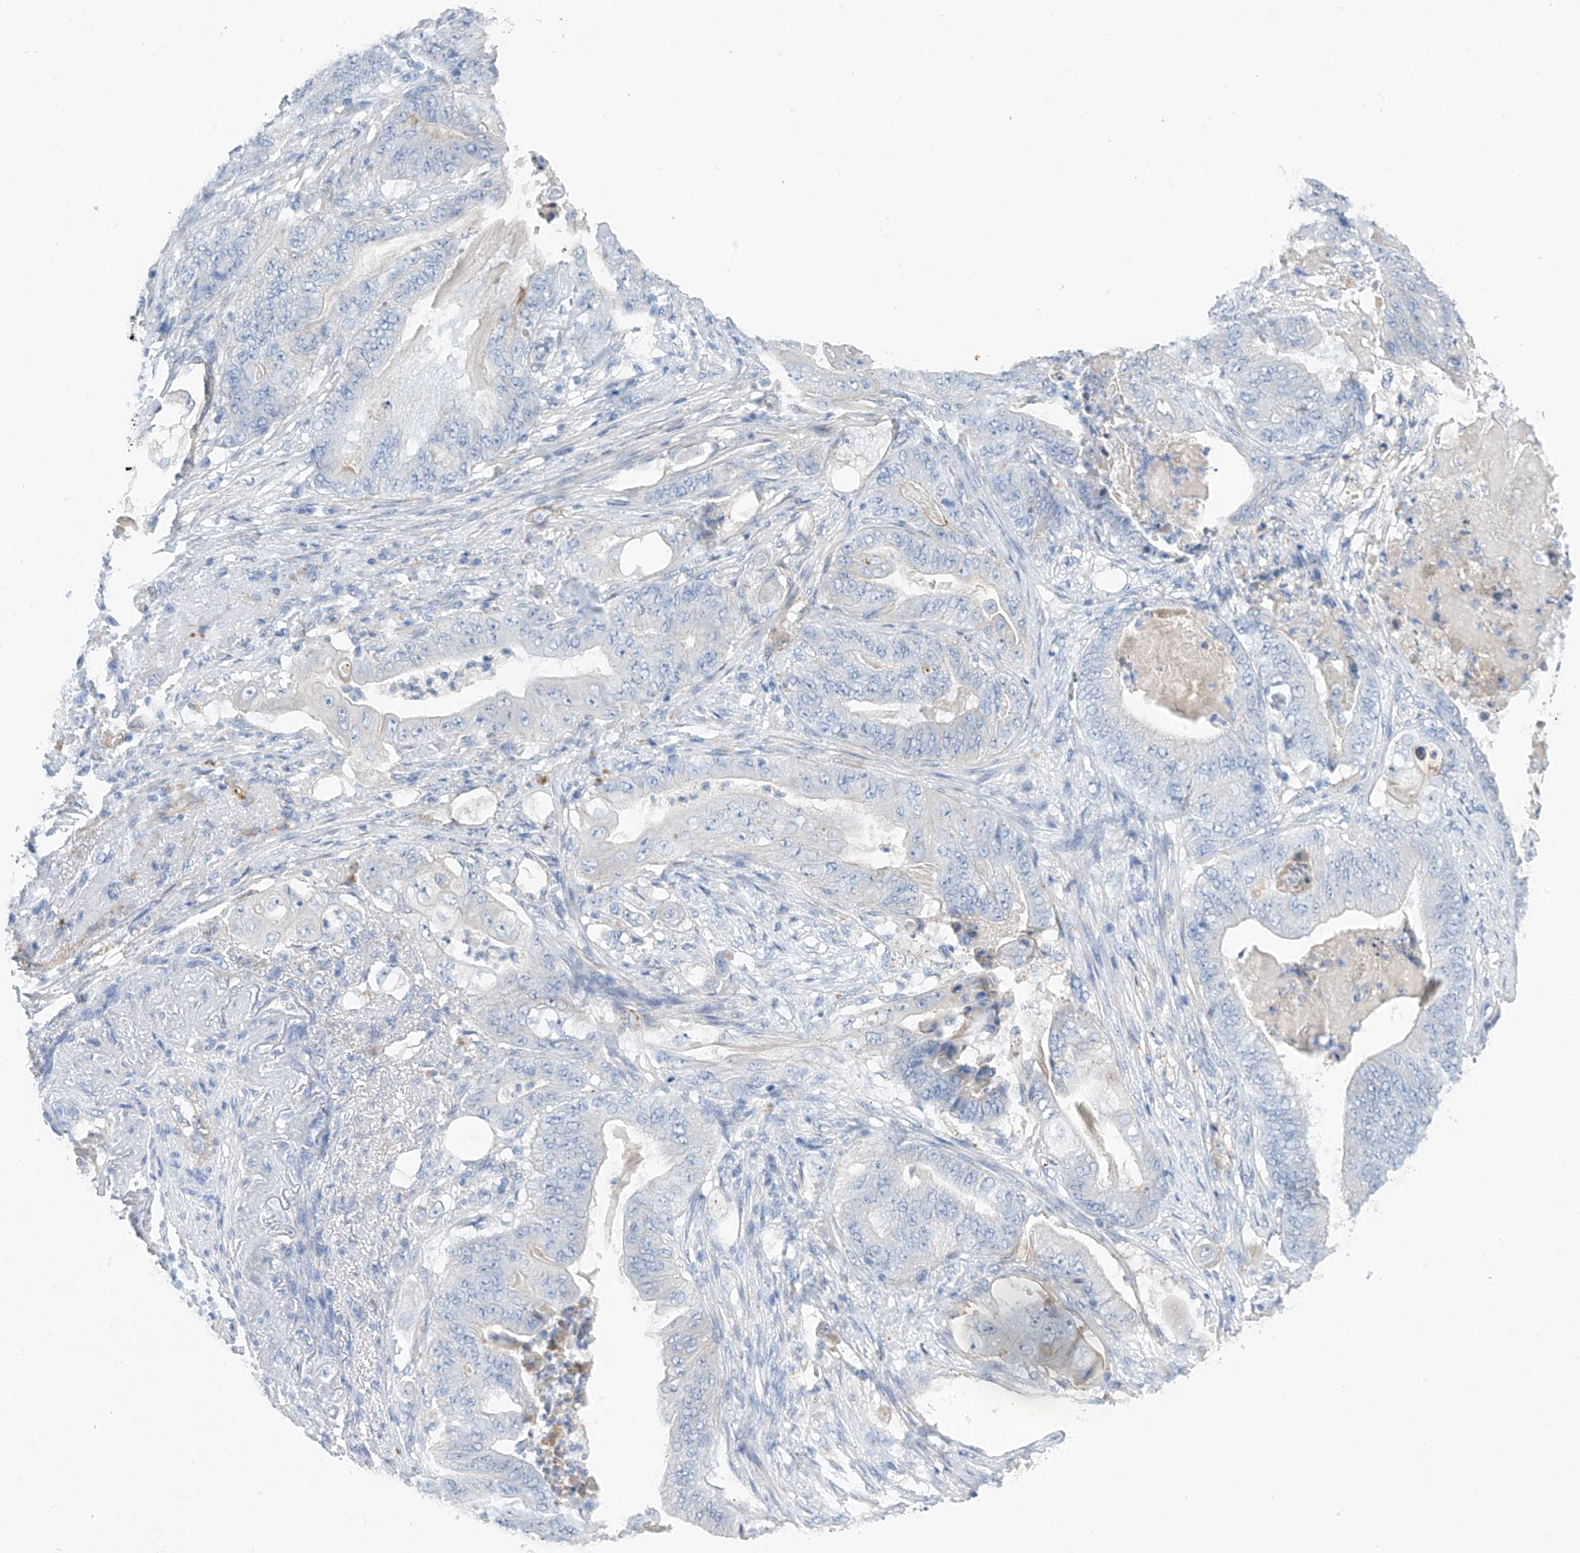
{"staining": {"intensity": "weak", "quantity": "<25%", "location": "cytoplasmic/membranous"}, "tissue": "stomach cancer", "cell_type": "Tumor cells", "image_type": "cancer", "snomed": [{"axis": "morphology", "description": "Adenocarcinoma, NOS"}, {"axis": "topography", "description": "Stomach"}], "caption": "The immunohistochemistry photomicrograph has no significant positivity in tumor cells of stomach cancer (adenocarcinoma) tissue.", "gene": "ITGA9", "patient": {"sex": "female", "age": 73}}